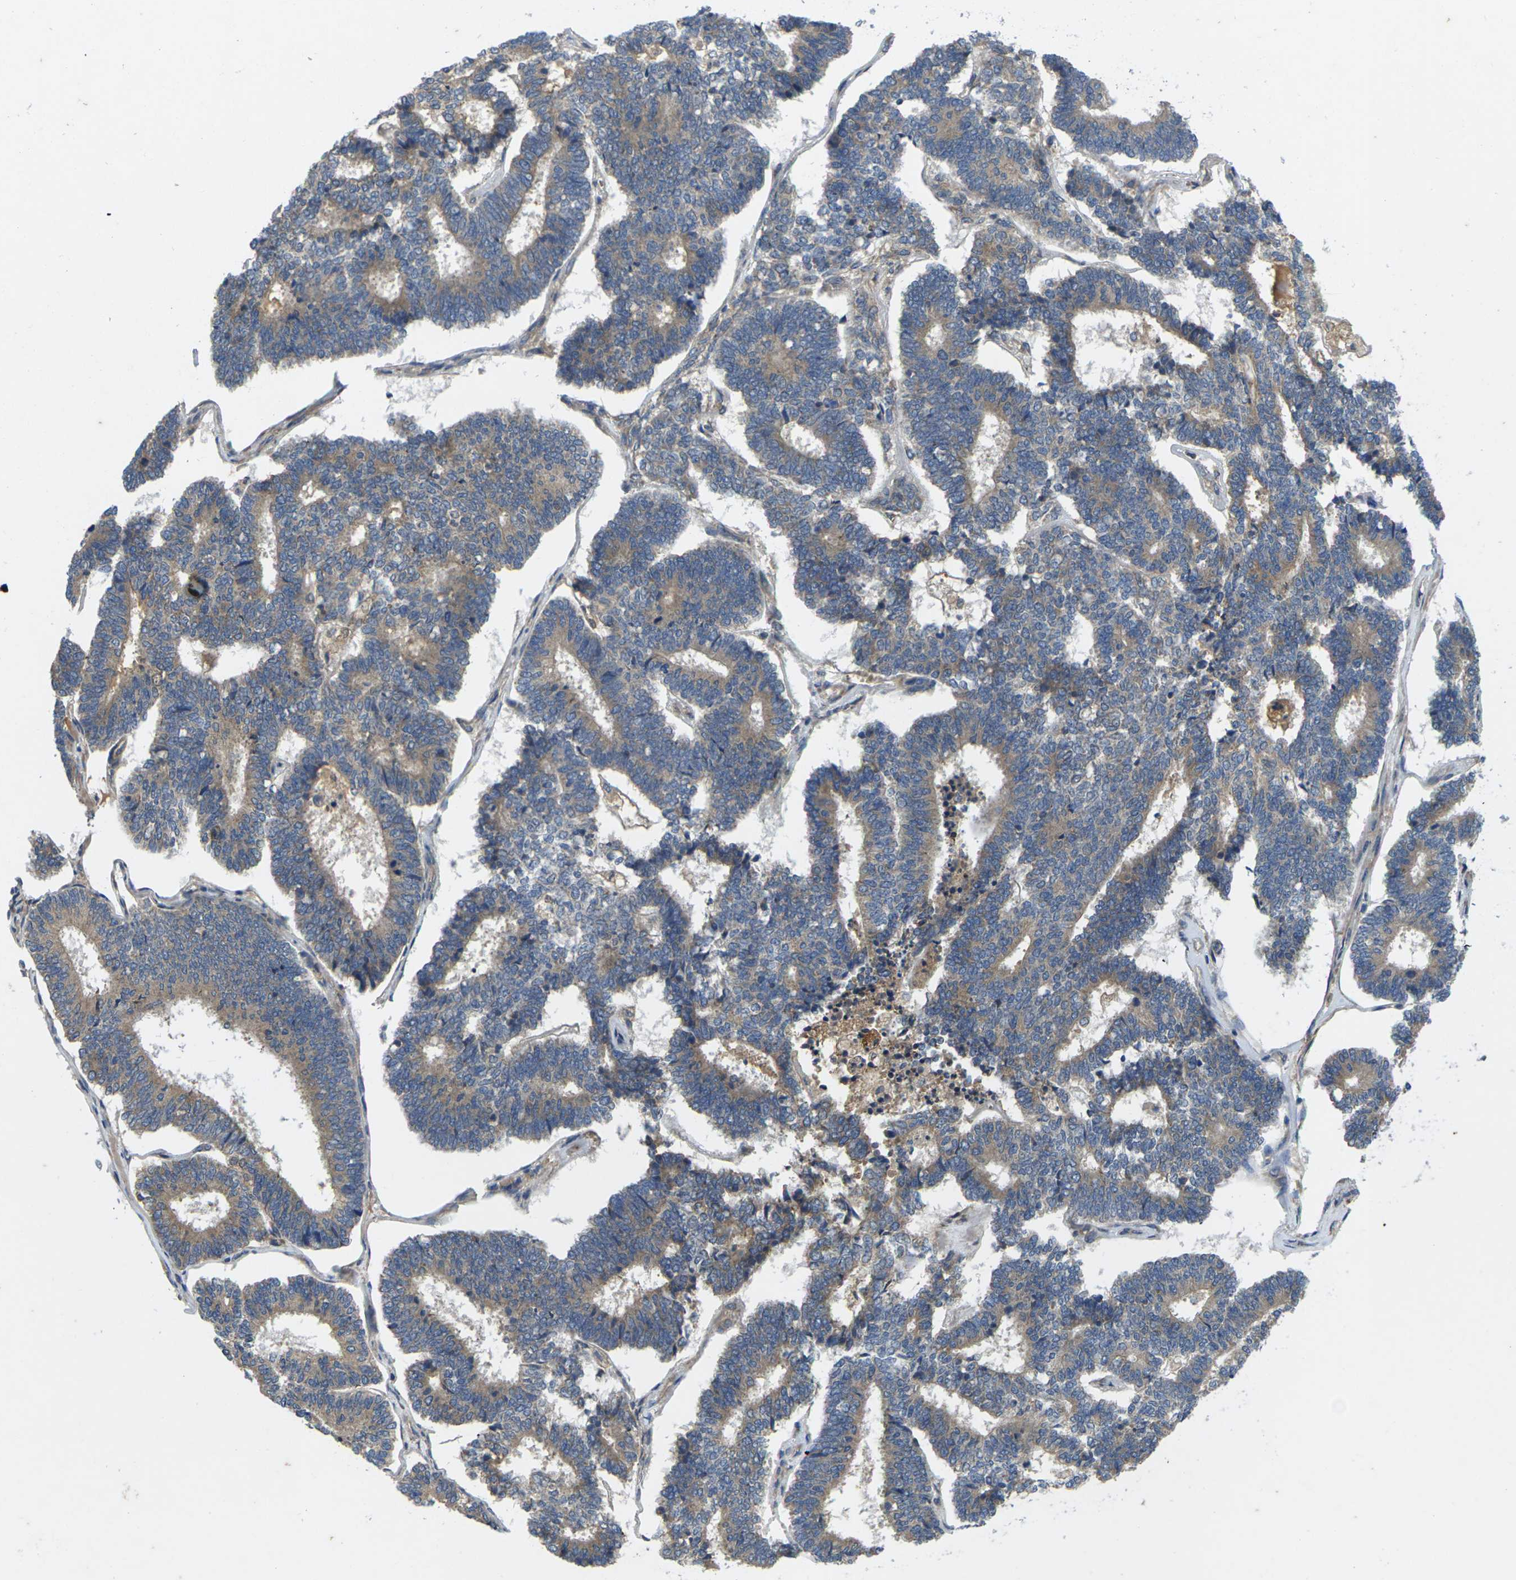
{"staining": {"intensity": "moderate", "quantity": ">75%", "location": "cytoplasmic/membranous"}, "tissue": "endometrial cancer", "cell_type": "Tumor cells", "image_type": "cancer", "snomed": [{"axis": "morphology", "description": "Adenocarcinoma, NOS"}, {"axis": "topography", "description": "Endometrium"}], "caption": "Approximately >75% of tumor cells in endometrial cancer (adenocarcinoma) show moderate cytoplasmic/membranous protein staining as visualized by brown immunohistochemical staining.", "gene": "KIF1B", "patient": {"sex": "female", "age": 70}}